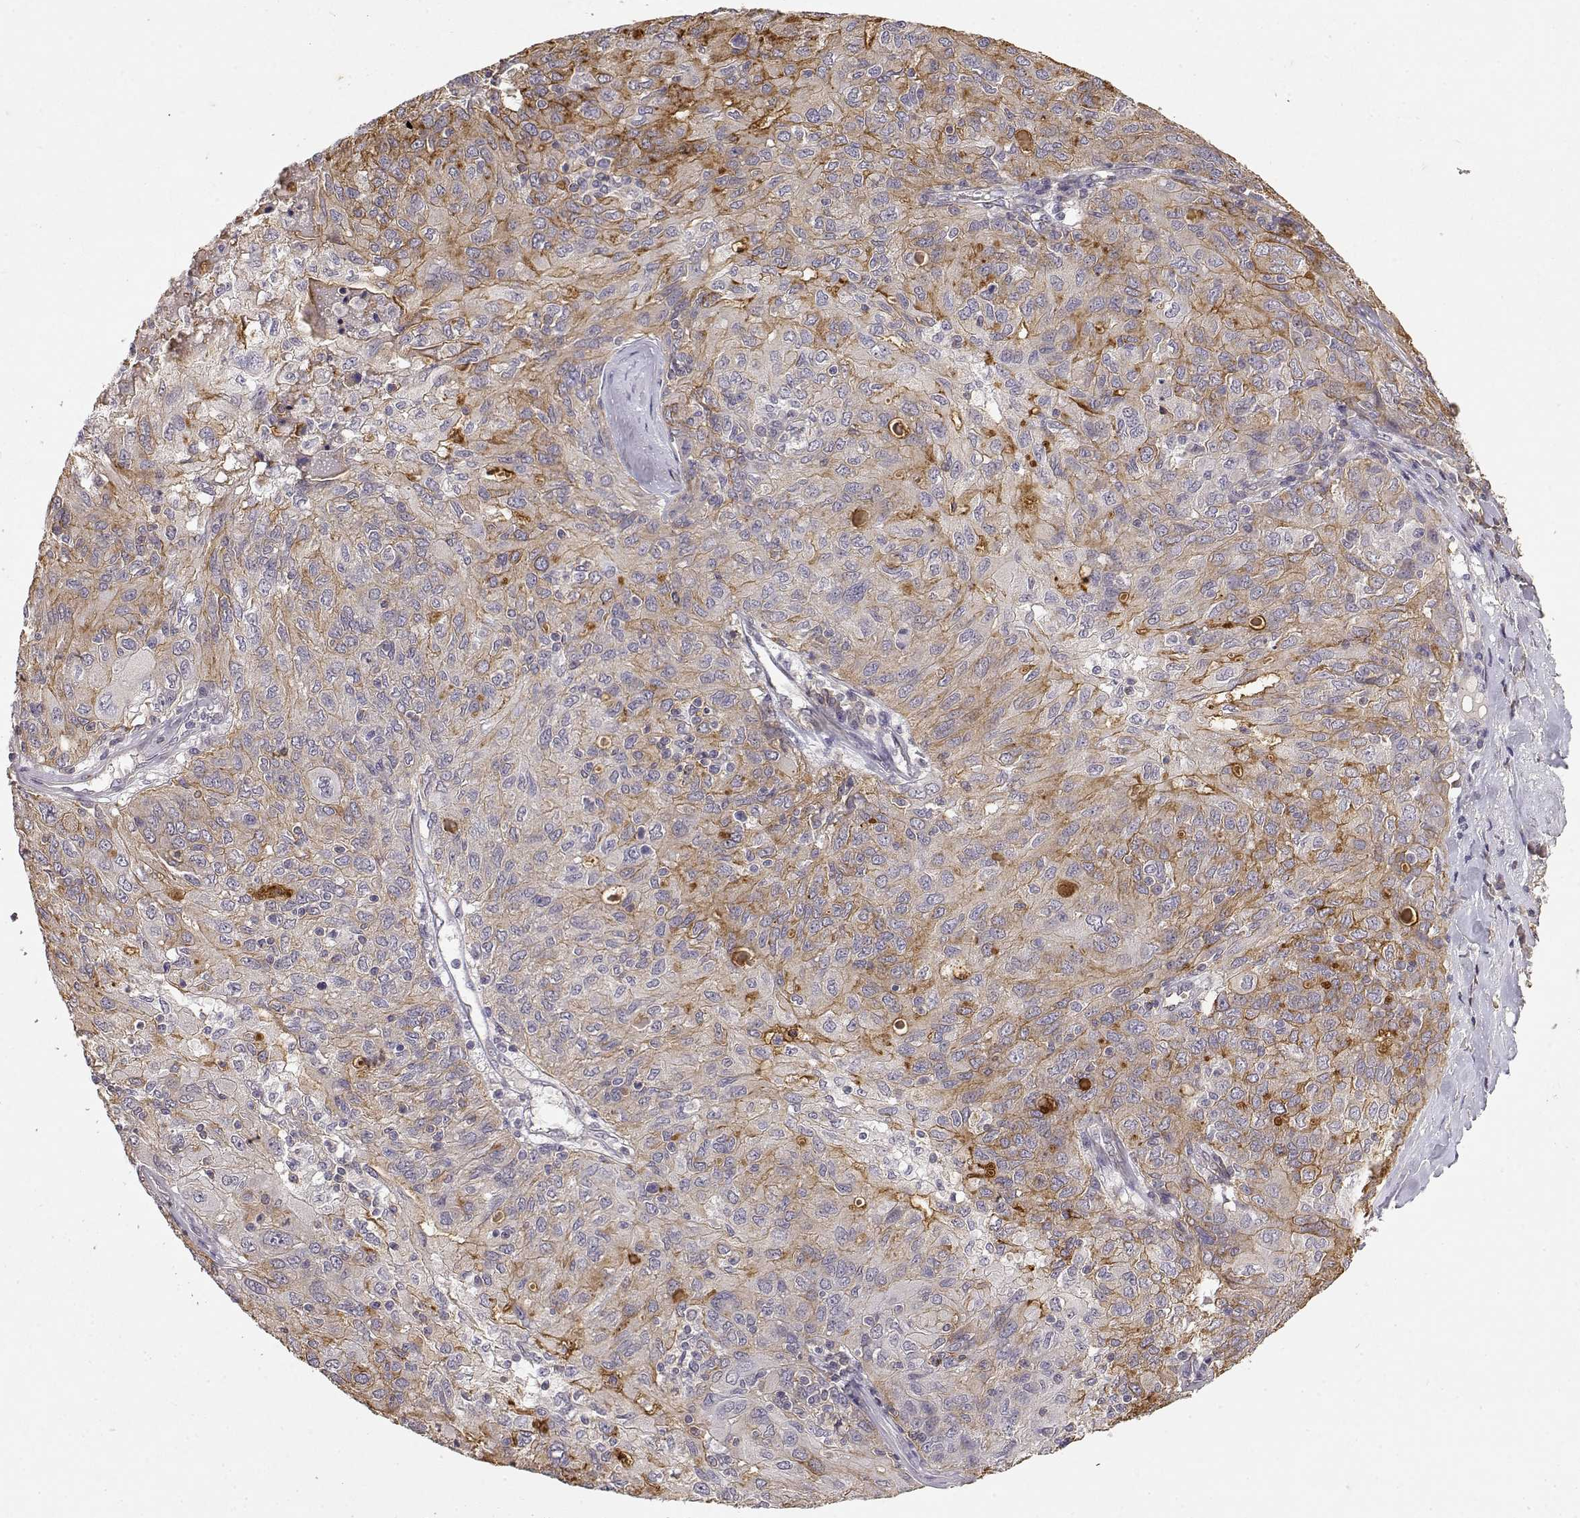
{"staining": {"intensity": "moderate", "quantity": "<25%", "location": "cytoplasmic/membranous"}, "tissue": "ovarian cancer", "cell_type": "Tumor cells", "image_type": "cancer", "snomed": [{"axis": "morphology", "description": "Carcinoma, endometroid"}, {"axis": "topography", "description": "Ovary"}], "caption": "IHC staining of ovarian cancer, which exhibits low levels of moderate cytoplasmic/membranous staining in approximately <25% of tumor cells indicating moderate cytoplasmic/membranous protein expression. The staining was performed using DAB (3,3'-diaminobenzidine) (brown) for protein detection and nuclei were counterstained in hematoxylin (blue).", "gene": "IFITM1", "patient": {"sex": "female", "age": 50}}